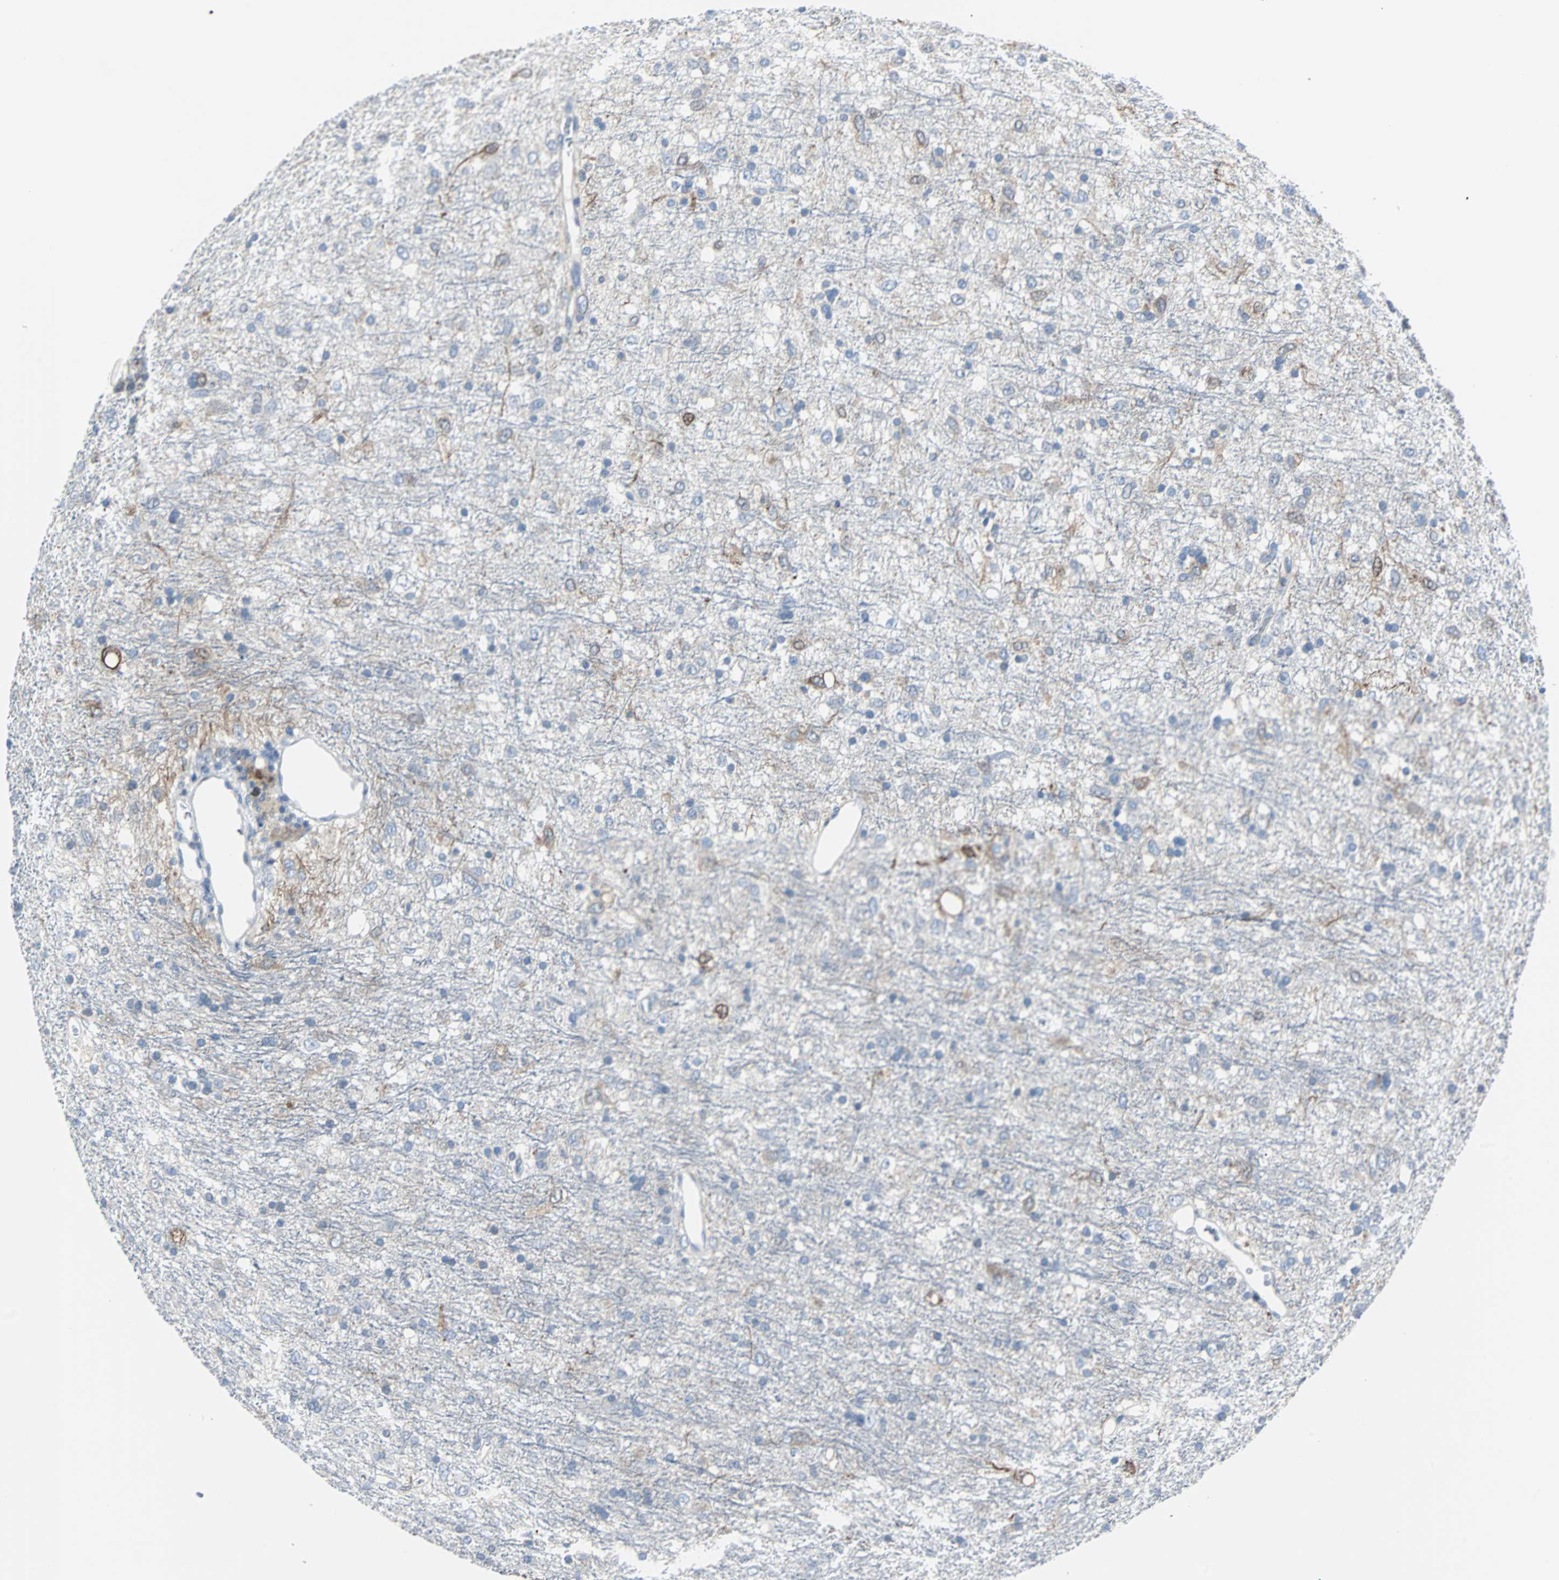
{"staining": {"intensity": "weak", "quantity": "<25%", "location": "cytoplasmic/membranous"}, "tissue": "glioma", "cell_type": "Tumor cells", "image_type": "cancer", "snomed": [{"axis": "morphology", "description": "Glioma, malignant, Low grade"}, {"axis": "topography", "description": "Brain"}], "caption": "The photomicrograph displays no significant staining in tumor cells of glioma.", "gene": "RASA1", "patient": {"sex": "male", "age": 77}}